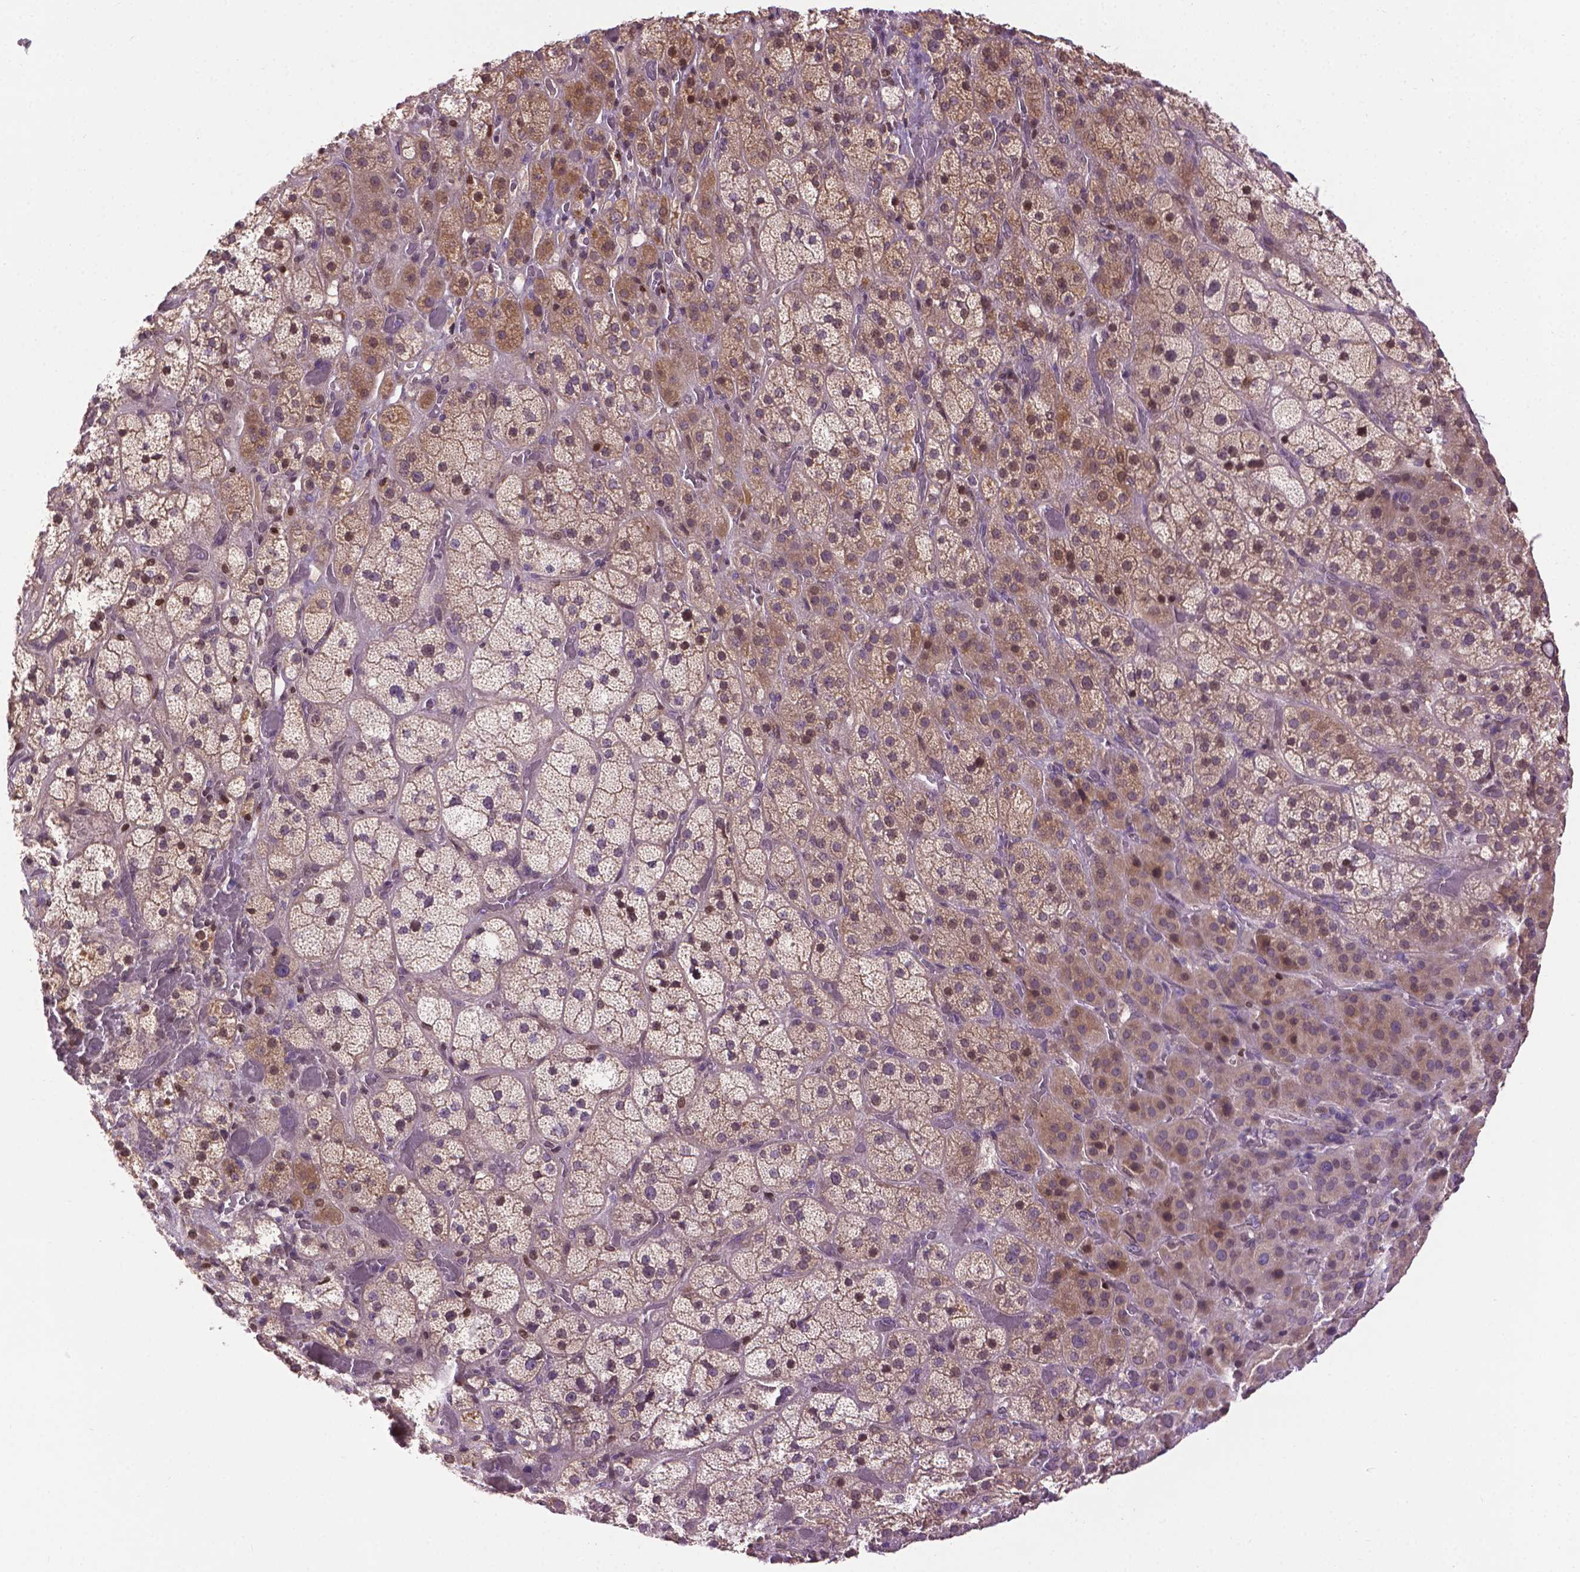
{"staining": {"intensity": "moderate", "quantity": "<25%", "location": "cytoplasmic/membranous,nuclear"}, "tissue": "adrenal gland", "cell_type": "Glandular cells", "image_type": "normal", "snomed": [{"axis": "morphology", "description": "Normal tissue, NOS"}, {"axis": "topography", "description": "Adrenal gland"}], "caption": "High-magnification brightfield microscopy of normal adrenal gland stained with DAB (3,3'-diaminobenzidine) (brown) and counterstained with hematoxylin (blue). glandular cells exhibit moderate cytoplasmic/membranous,nuclear expression is identified in approximately<25% of cells.", "gene": "ENSG00000289700", "patient": {"sex": "male", "age": 57}}